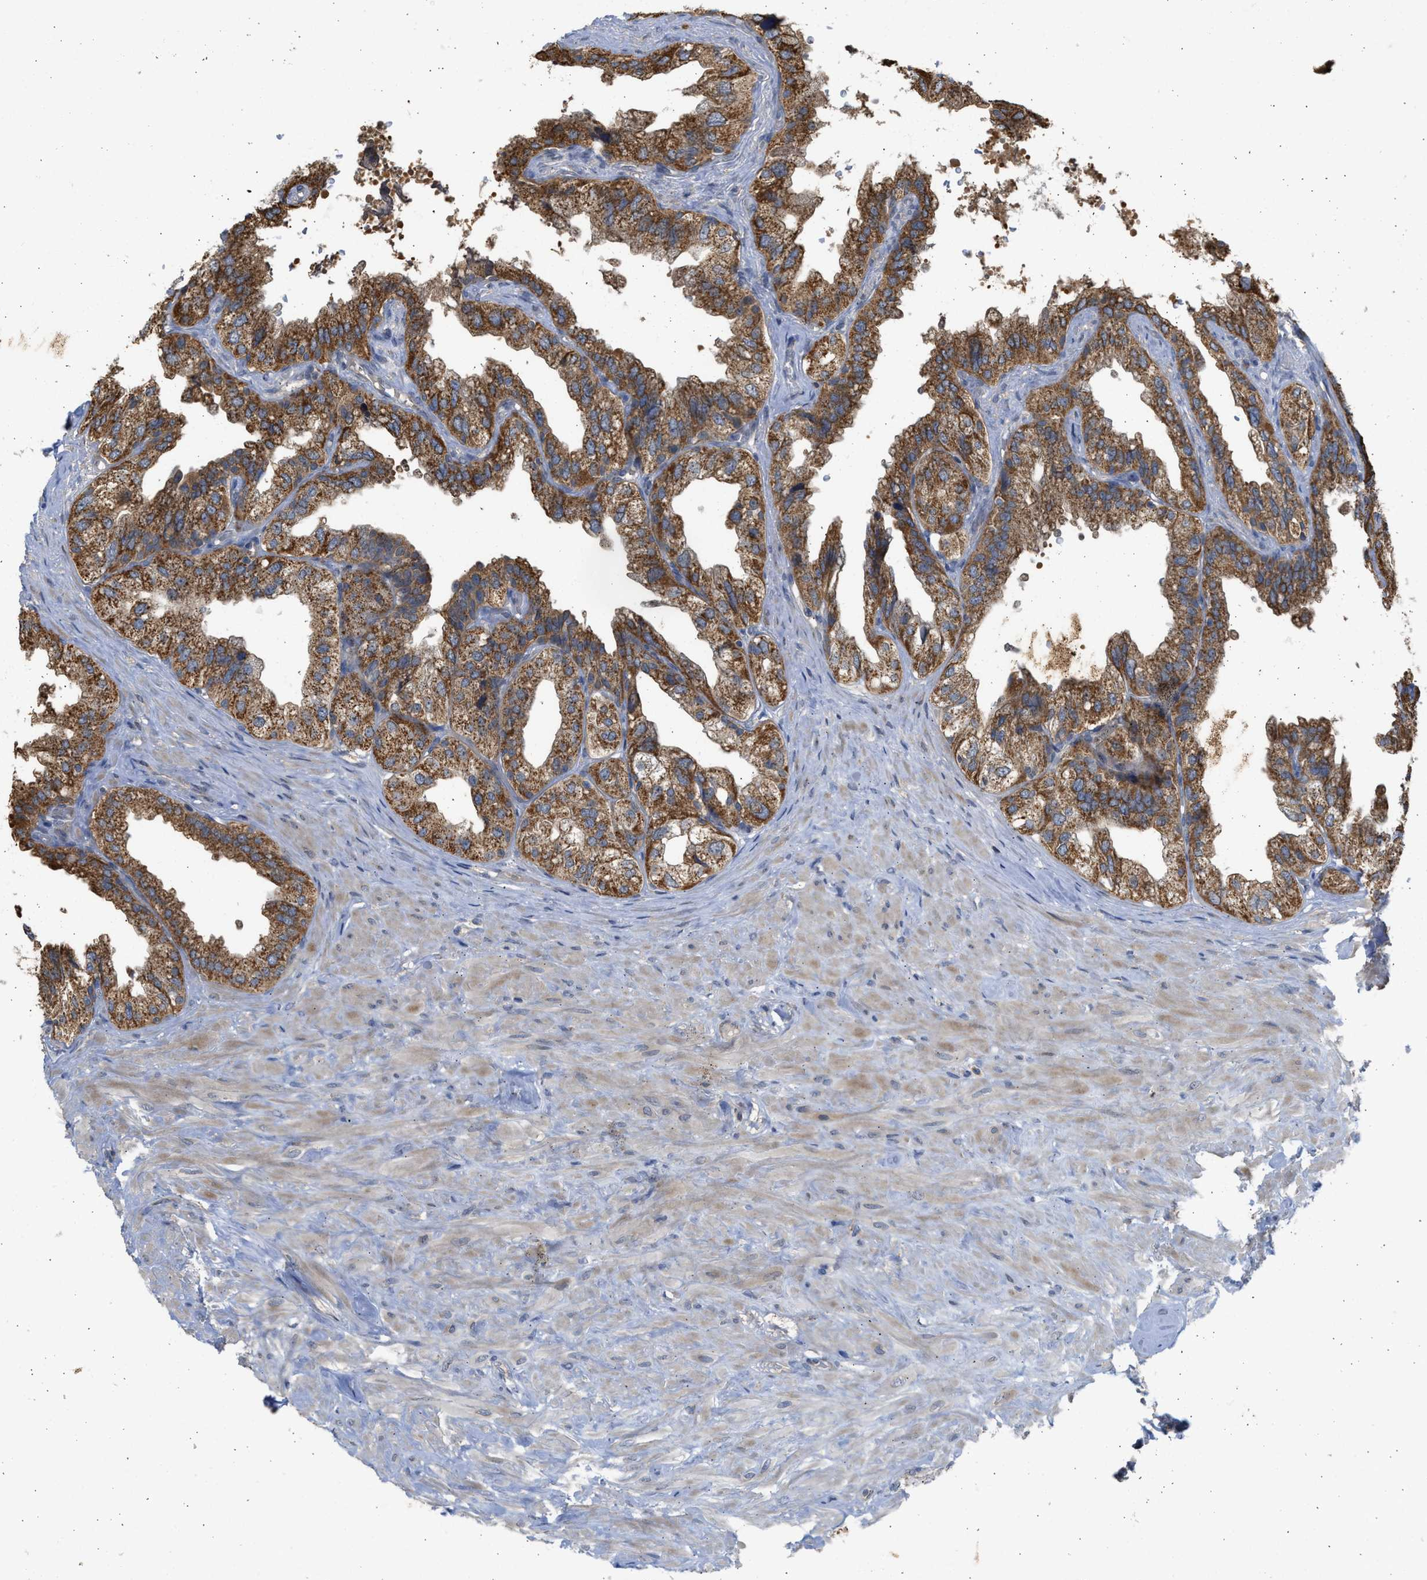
{"staining": {"intensity": "moderate", "quantity": ">75%", "location": "cytoplasmic/membranous"}, "tissue": "seminal vesicle", "cell_type": "Glandular cells", "image_type": "normal", "snomed": [{"axis": "morphology", "description": "Normal tissue, NOS"}, {"axis": "topography", "description": "Seminal veicle"}], "caption": "The histopathology image demonstrates immunohistochemical staining of benign seminal vesicle. There is moderate cytoplasmic/membranous positivity is appreciated in approximately >75% of glandular cells.", "gene": "CYP1A1", "patient": {"sex": "male", "age": 68}}